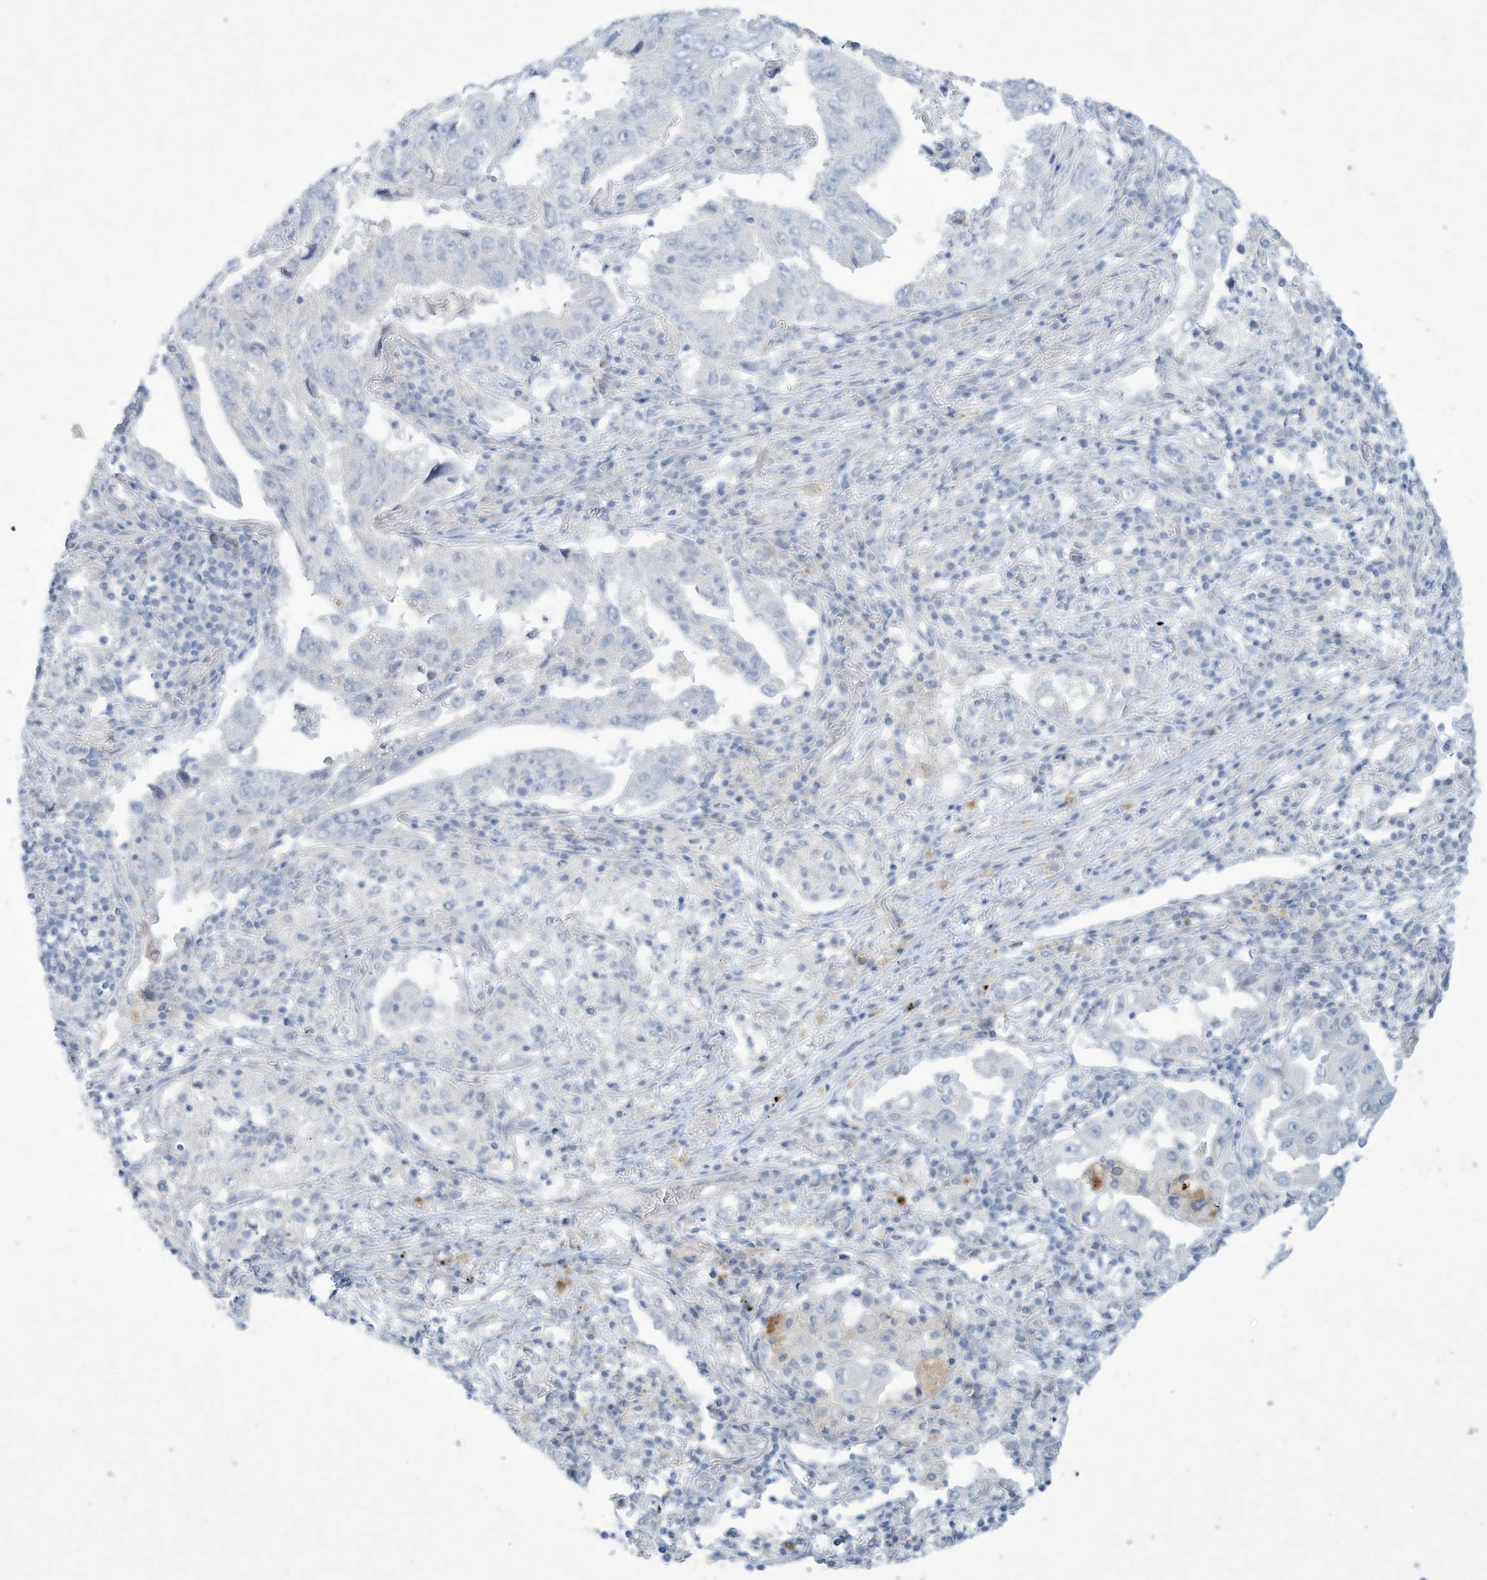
{"staining": {"intensity": "negative", "quantity": "none", "location": "none"}, "tissue": "lung cancer", "cell_type": "Tumor cells", "image_type": "cancer", "snomed": [{"axis": "morphology", "description": "Adenocarcinoma, NOS"}, {"axis": "topography", "description": "Lung"}], "caption": "Micrograph shows no protein expression in tumor cells of adenocarcinoma (lung) tissue. (DAB (3,3'-diaminobenzidine) immunohistochemistry with hematoxylin counter stain).", "gene": "PAX6", "patient": {"sex": "female", "age": 51}}